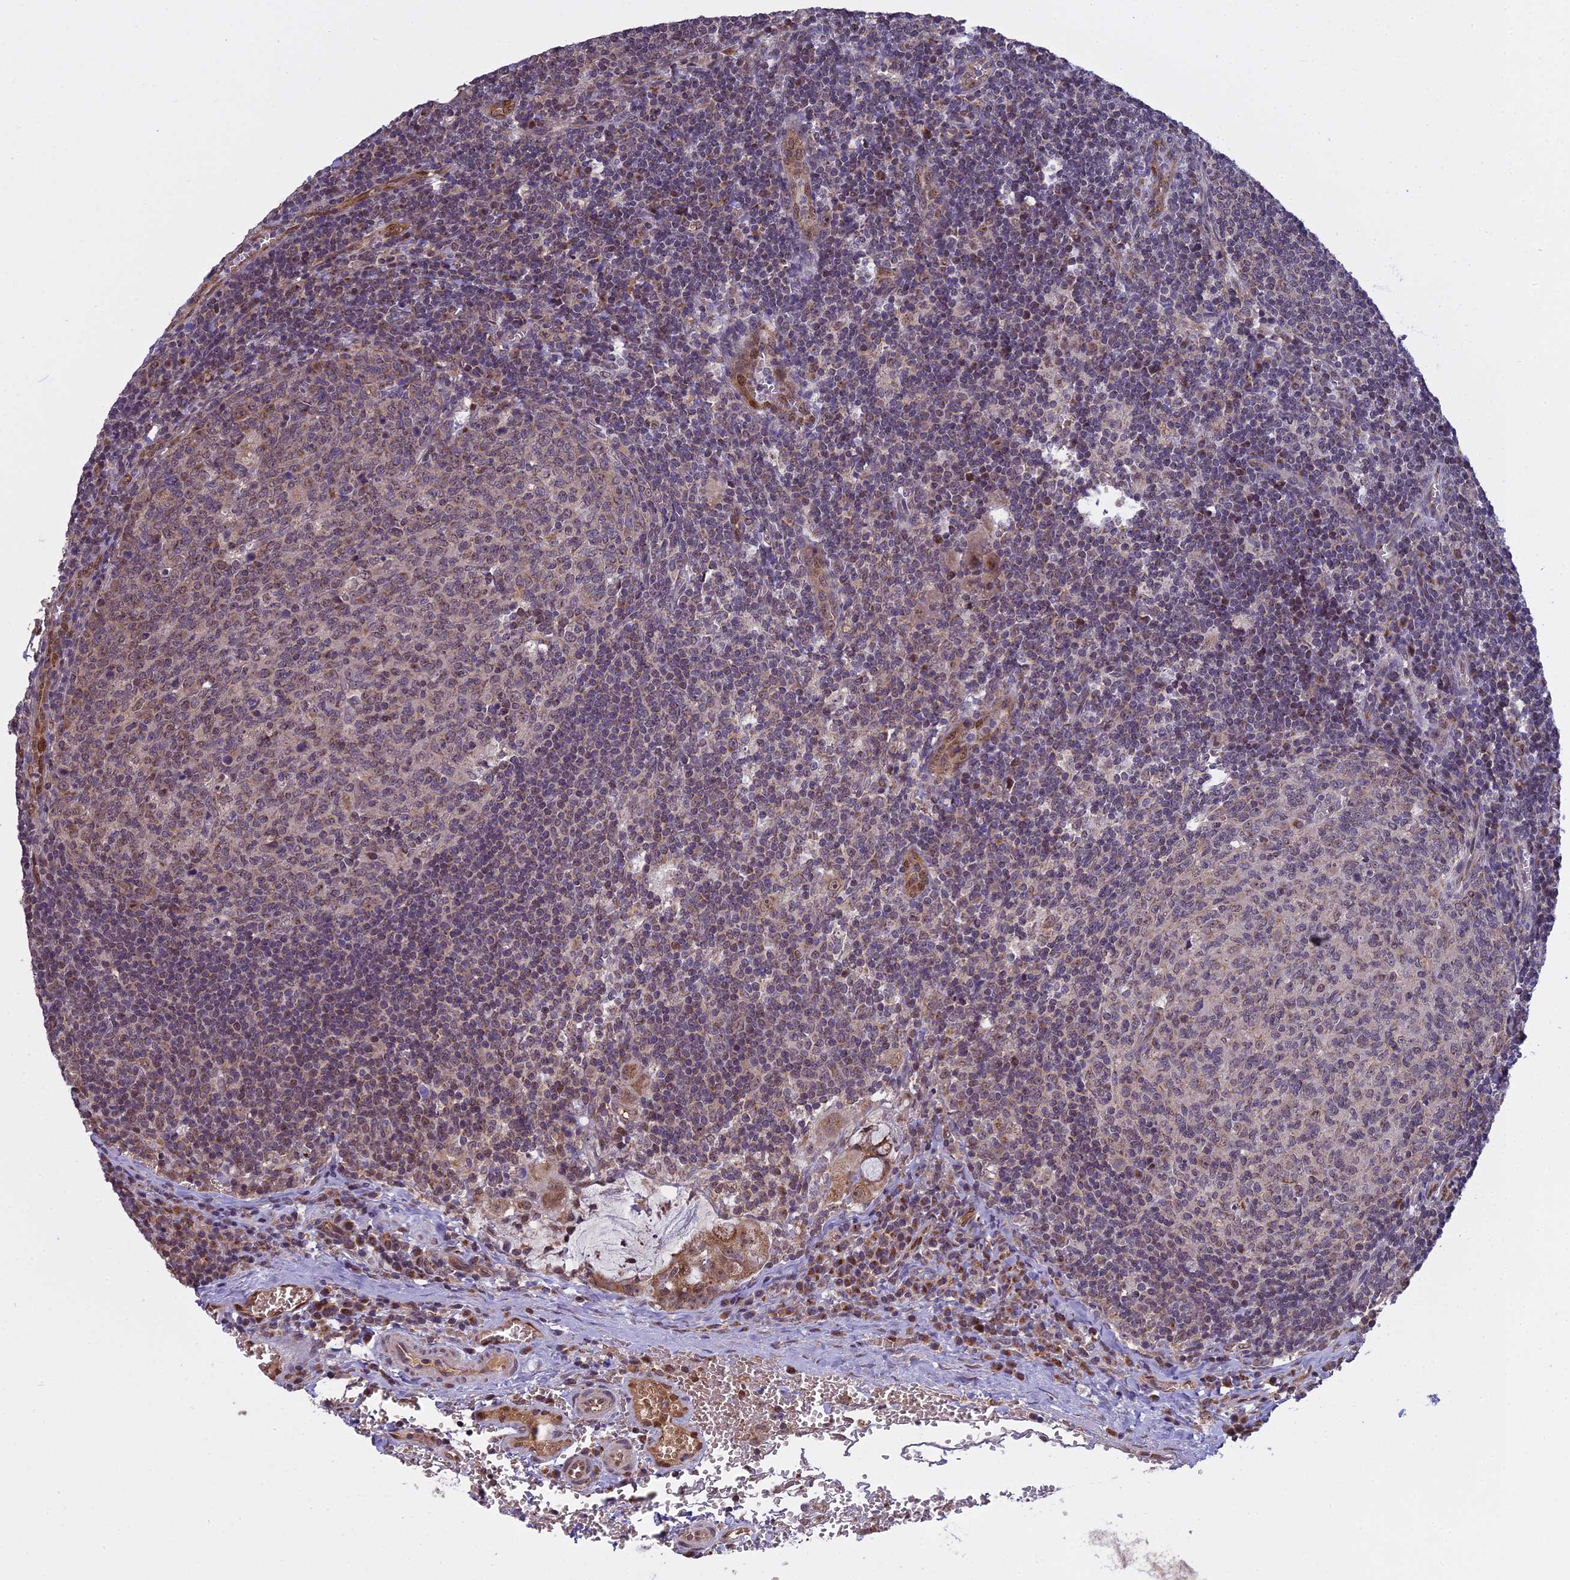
{"staining": {"intensity": "weak", "quantity": "<25%", "location": "nuclear"}, "tissue": "lymph node", "cell_type": "Germinal center cells", "image_type": "normal", "snomed": [{"axis": "morphology", "description": "Normal tissue, NOS"}, {"axis": "topography", "description": "Lymph node"}], "caption": "Image shows no protein positivity in germinal center cells of unremarkable lymph node.", "gene": "MEOX1", "patient": {"sex": "female", "age": 73}}